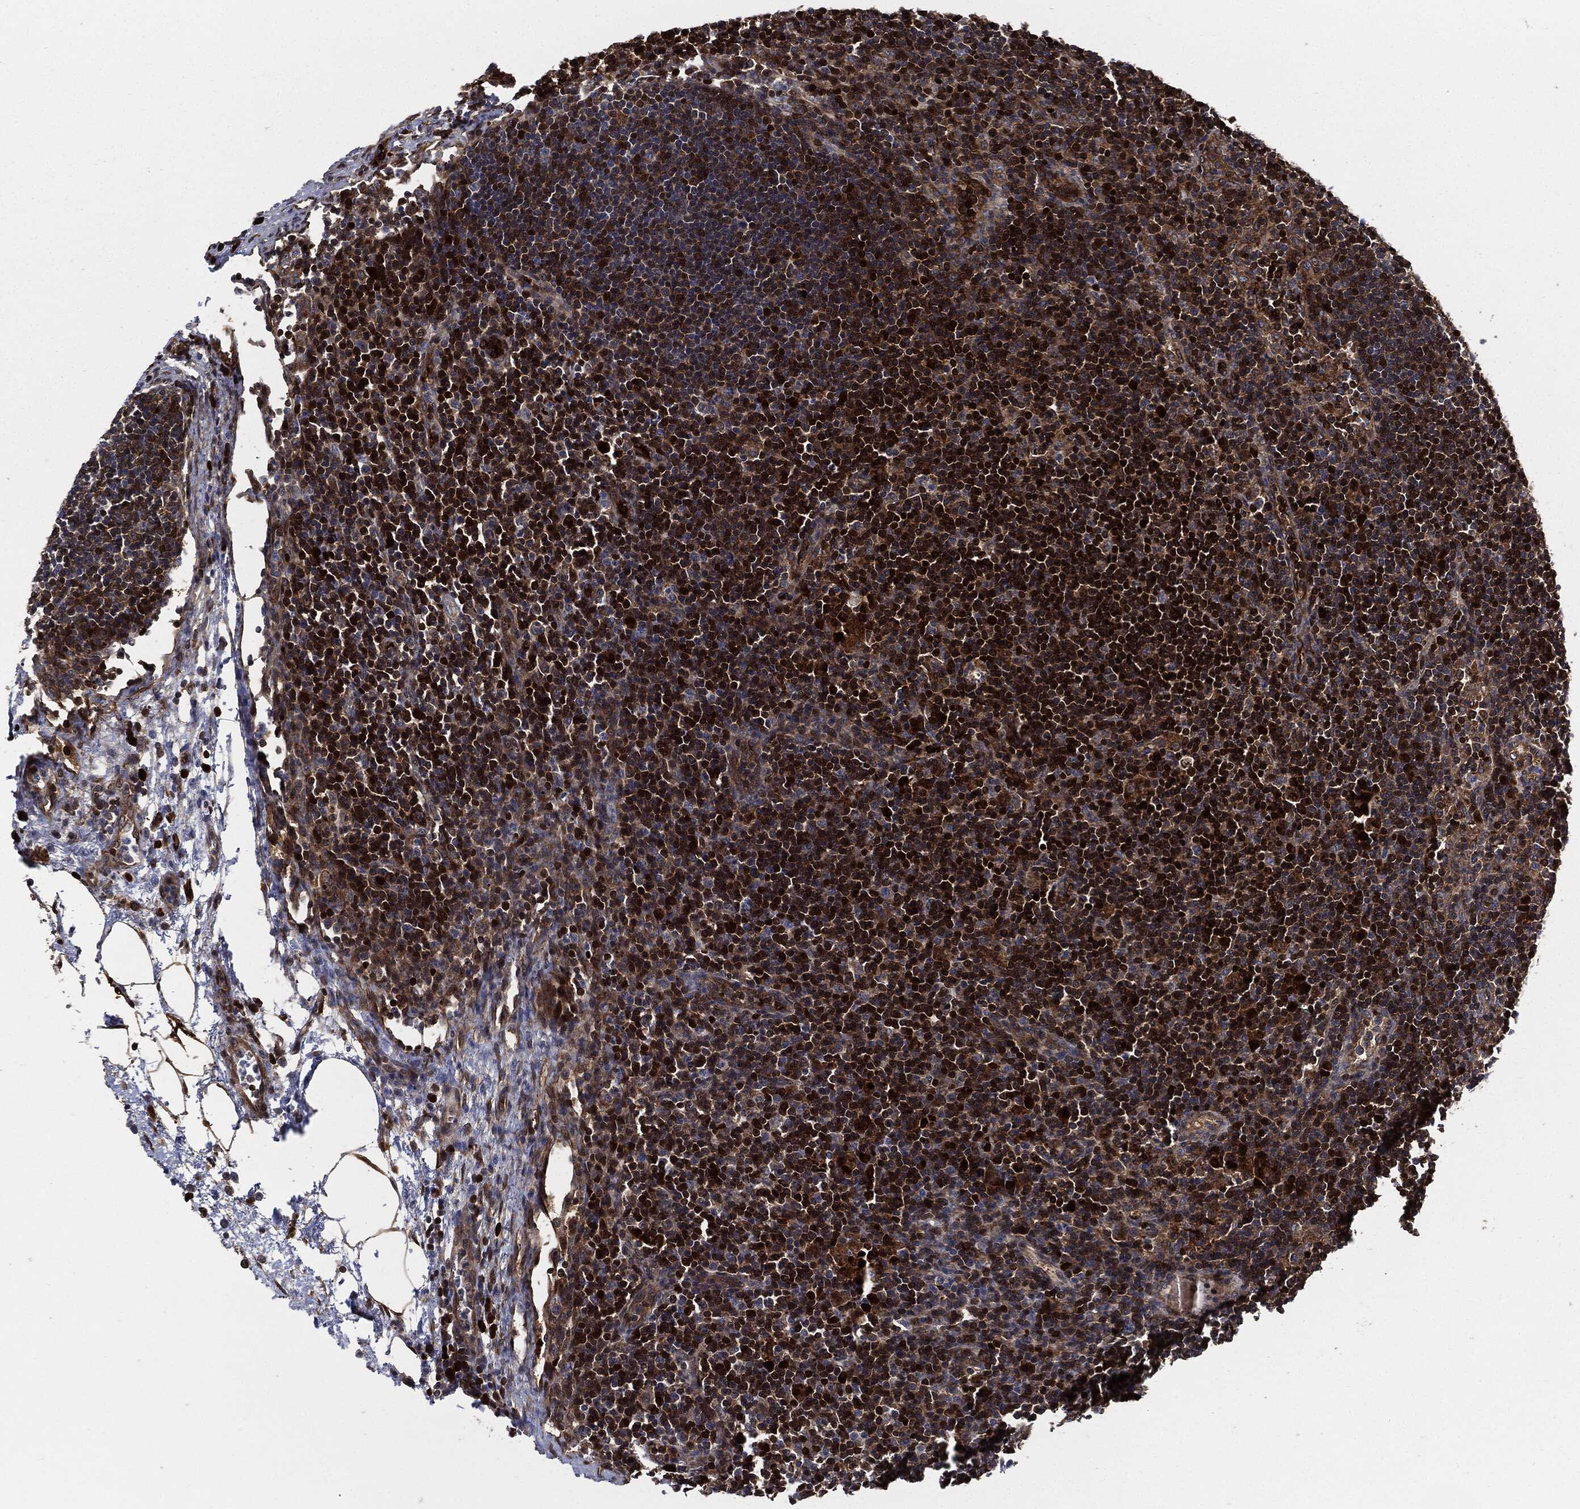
{"staining": {"intensity": "strong", "quantity": "<25%", "location": "cytoplasmic/membranous,nuclear"}, "tissue": "lymph node", "cell_type": "Germinal center cells", "image_type": "normal", "snomed": [{"axis": "morphology", "description": "Normal tissue, NOS"}, {"axis": "topography", "description": "Lymph node"}], "caption": "This is a photomicrograph of immunohistochemistry (IHC) staining of normal lymph node, which shows strong staining in the cytoplasmic/membranous,nuclear of germinal center cells.", "gene": "PRDX2", "patient": {"sex": "female", "age": 67}}